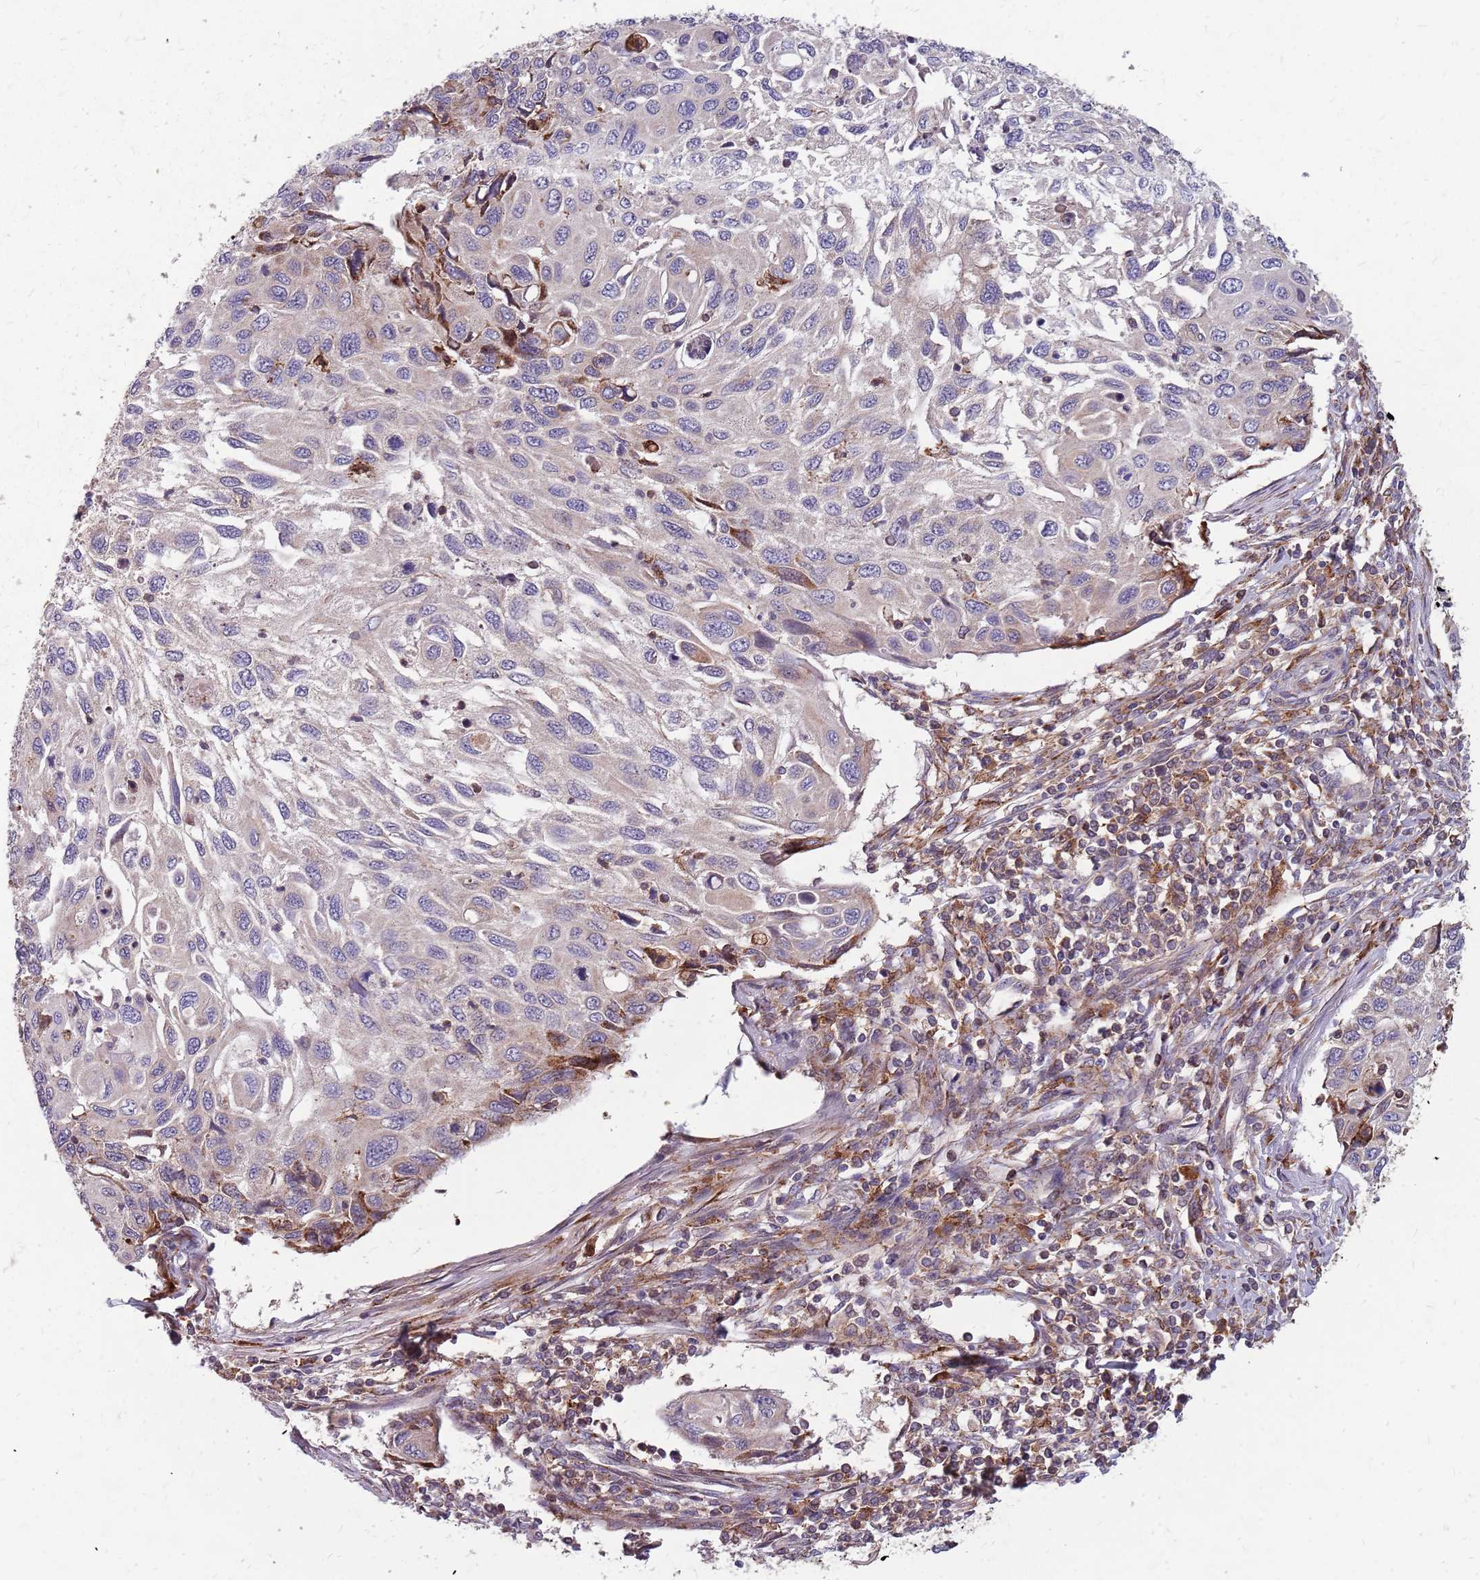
{"staining": {"intensity": "moderate", "quantity": "<25%", "location": "cytoplasmic/membranous"}, "tissue": "cervical cancer", "cell_type": "Tumor cells", "image_type": "cancer", "snomed": [{"axis": "morphology", "description": "Squamous cell carcinoma, NOS"}, {"axis": "topography", "description": "Cervix"}], "caption": "Protein staining of cervical squamous cell carcinoma tissue exhibits moderate cytoplasmic/membranous staining in approximately <25% of tumor cells.", "gene": "NME4", "patient": {"sex": "female", "age": 70}}